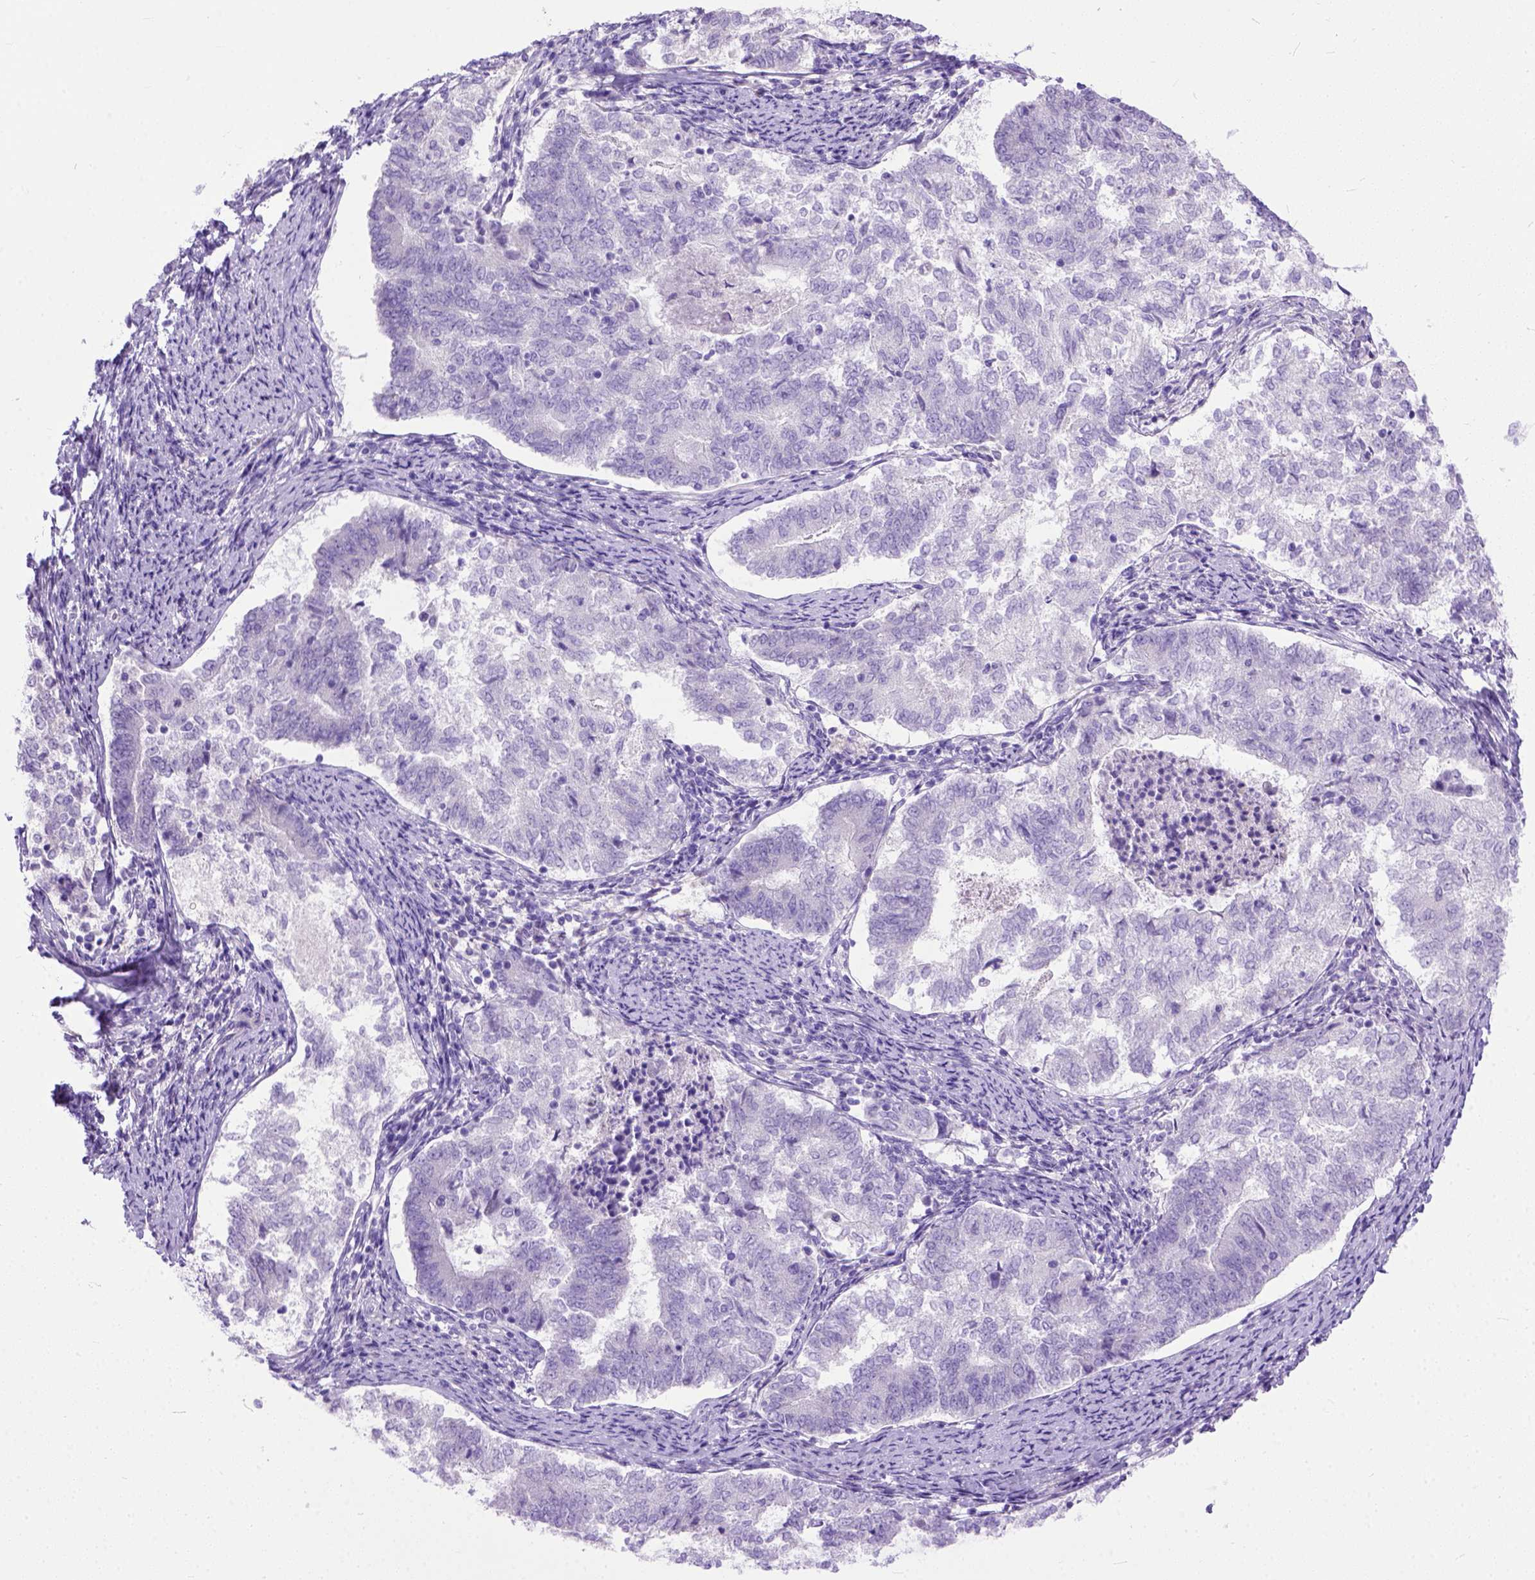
{"staining": {"intensity": "negative", "quantity": "none", "location": "none"}, "tissue": "endometrial cancer", "cell_type": "Tumor cells", "image_type": "cancer", "snomed": [{"axis": "morphology", "description": "Adenocarcinoma, NOS"}, {"axis": "topography", "description": "Endometrium"}], "caption": "Immunohistochemistry (IHC) image of adenocarcinoma (endometrial) stained for a protein (brown), which displays no positivity in tumor cells. (Brightfield microscopy of DAB IHC at high magnification).", "gene": "ODAD3", "patient": {"sex": "female", "age": 65}}